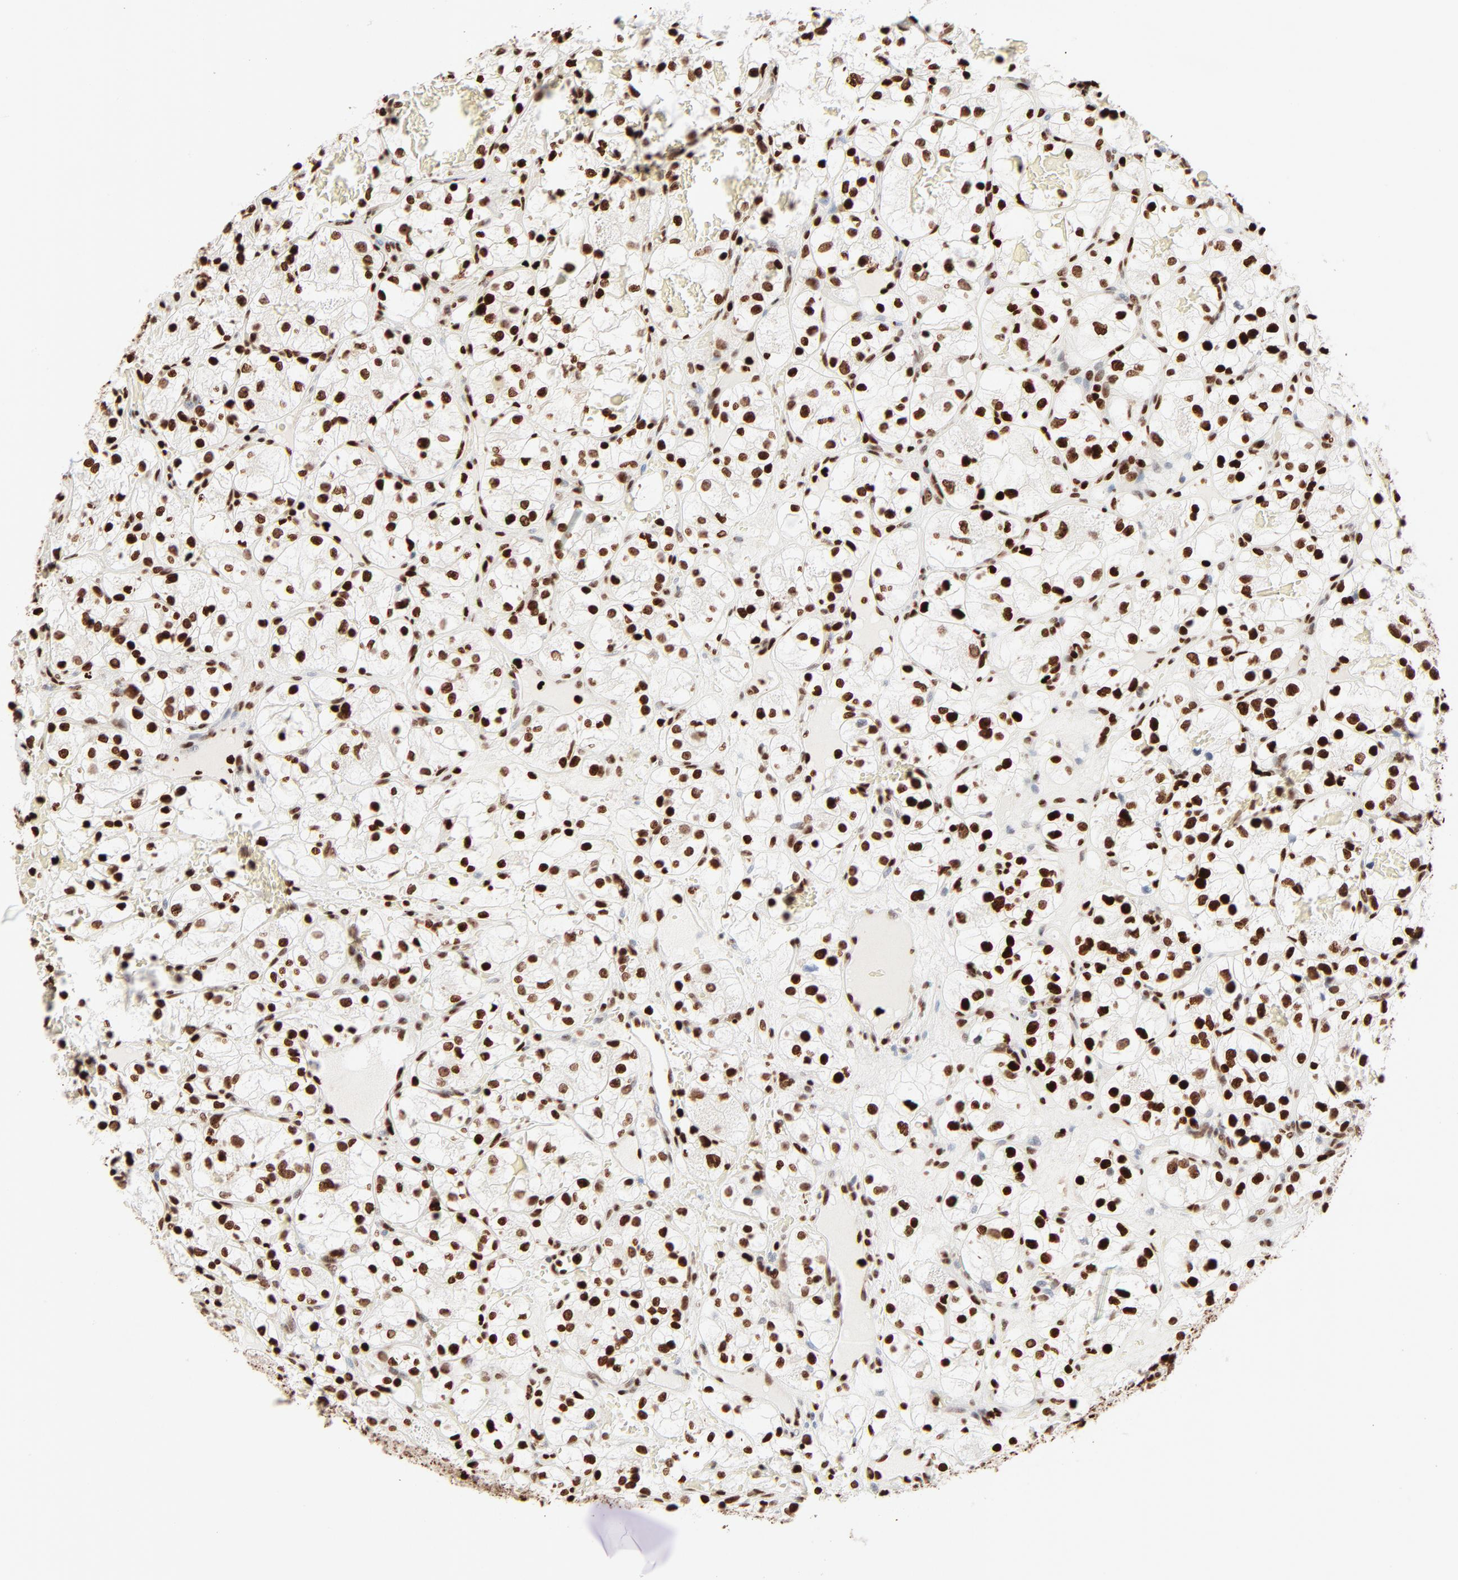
{"staining": {"intensity": "strong", "quantity": ">75%", "location": "nuclear"}, "tissue": "renal cancer", "cell_type": "Tumor cells", "image_type": "cancer", "snomed": [{"axis": "morphology", "description": "Adenocarcinoma, NOS"}, {"axis": "topography", "description": "Kidney"}], "caption": "This image reveals immunohistochemistry staining of human renal cancer (adenocarcinoma), with high strong nuclear expression in about >75% of tumor cells.", "gene": "HMGB2", "patient": {"sex": "female", "age": 60}}